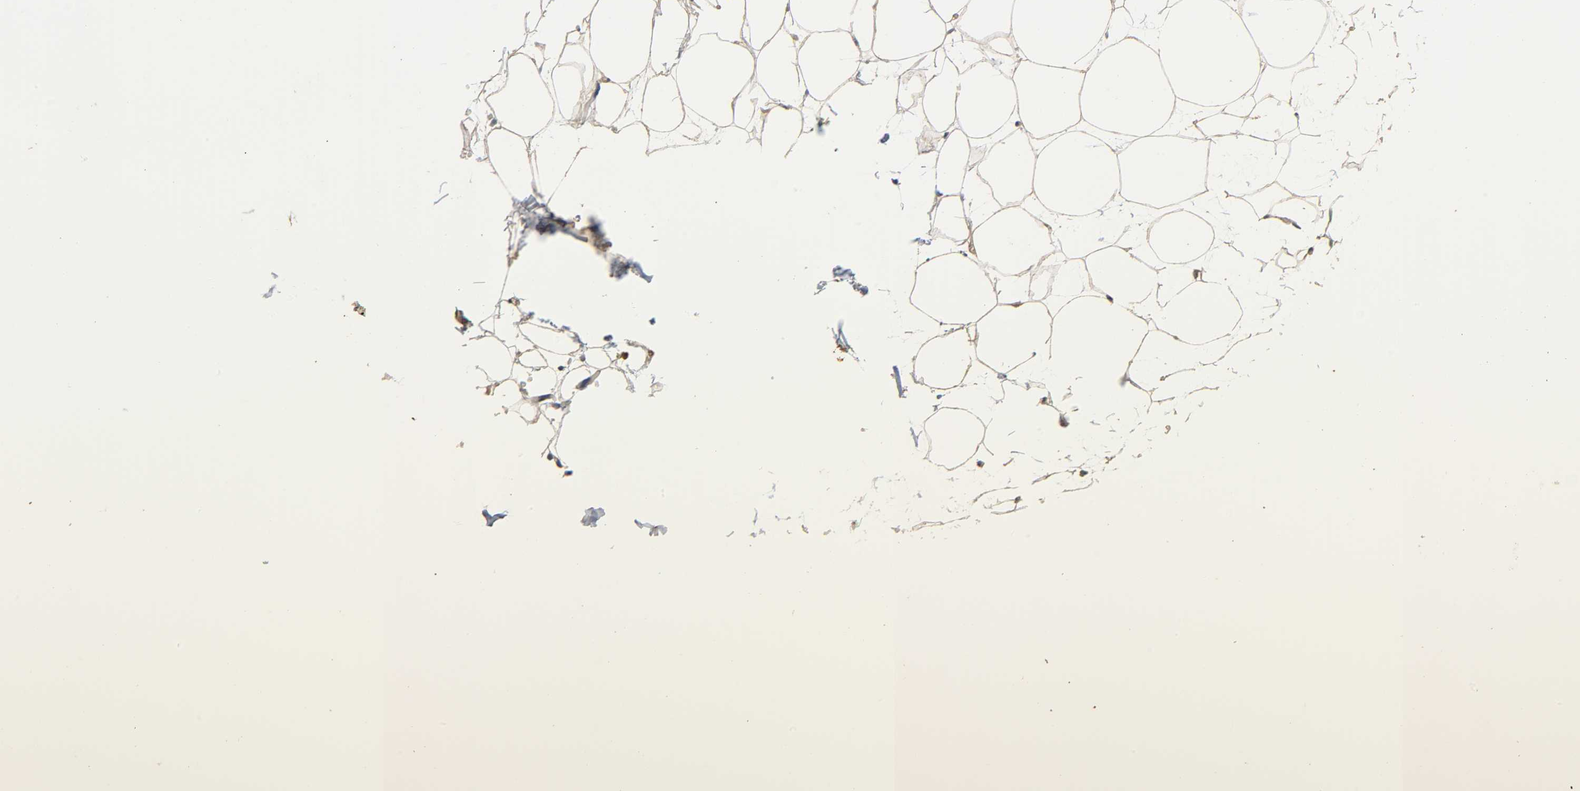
{"staining": {"intensity": "moderate", "quantity": ">75%", "location": "cytoplasmic/membranous"}, "tissue": "adipose tissue", "cell_type": "Adipocytes", "image_type": "normal", "snomed": [{"axis": "morphology", "description": "Normal tissue, NOS"}, {"axis": "topography", "description": "Breast"}], "caption": "A micrograph of adipose tissue stained for a protein displays moderate cytoplasmic/membranous brown staining in adipocytes. Using DAB (3,3'-diaminobenzidine) (brown) and hematoxylin (blue) stains, captured at high magnification using brightfield microscopy.", "gene": "GSTA1", "patient": {"sex": "female", "age": 22}}